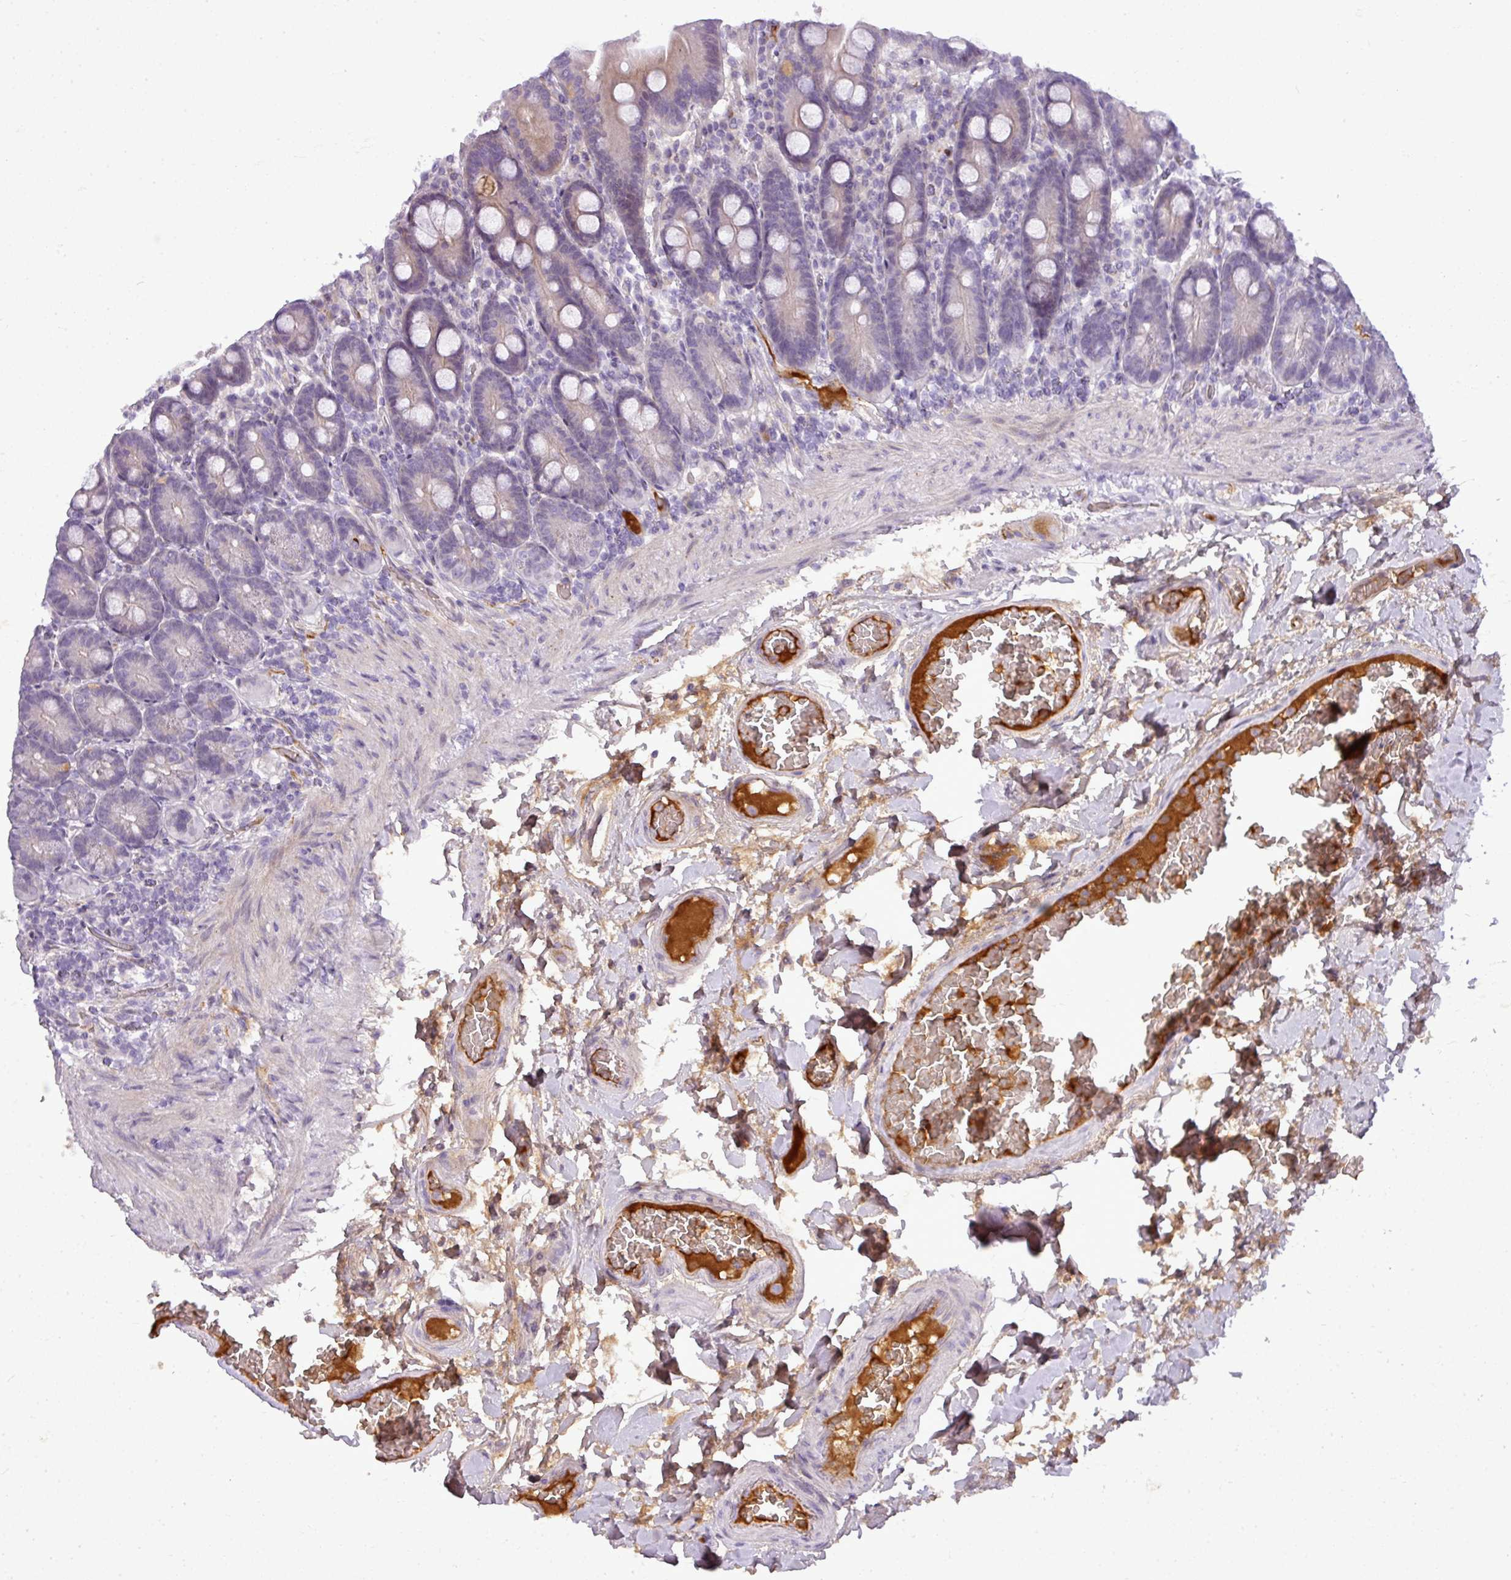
{"staining": {"intensity": "negative", "quantity": "none", "location": "none"}, "tissue": "duodenum", "cell_type": "Glandular cells", "image_type": "normal", "snomed": [{"axis": "morphology", "description": "Normal tissue, NOS"}, {"axis": "topography", "description": "Duodenum"}], "caption": "DAB (3,3'-diaminobenzidine) immunohistochemical staining of normal duodenum demonstrates no significant staining in glandular cells. (IHC, brightfield microscopy, high magnification).", "gene": "C4A", "patient": {"sex": "female", "age": 62}}